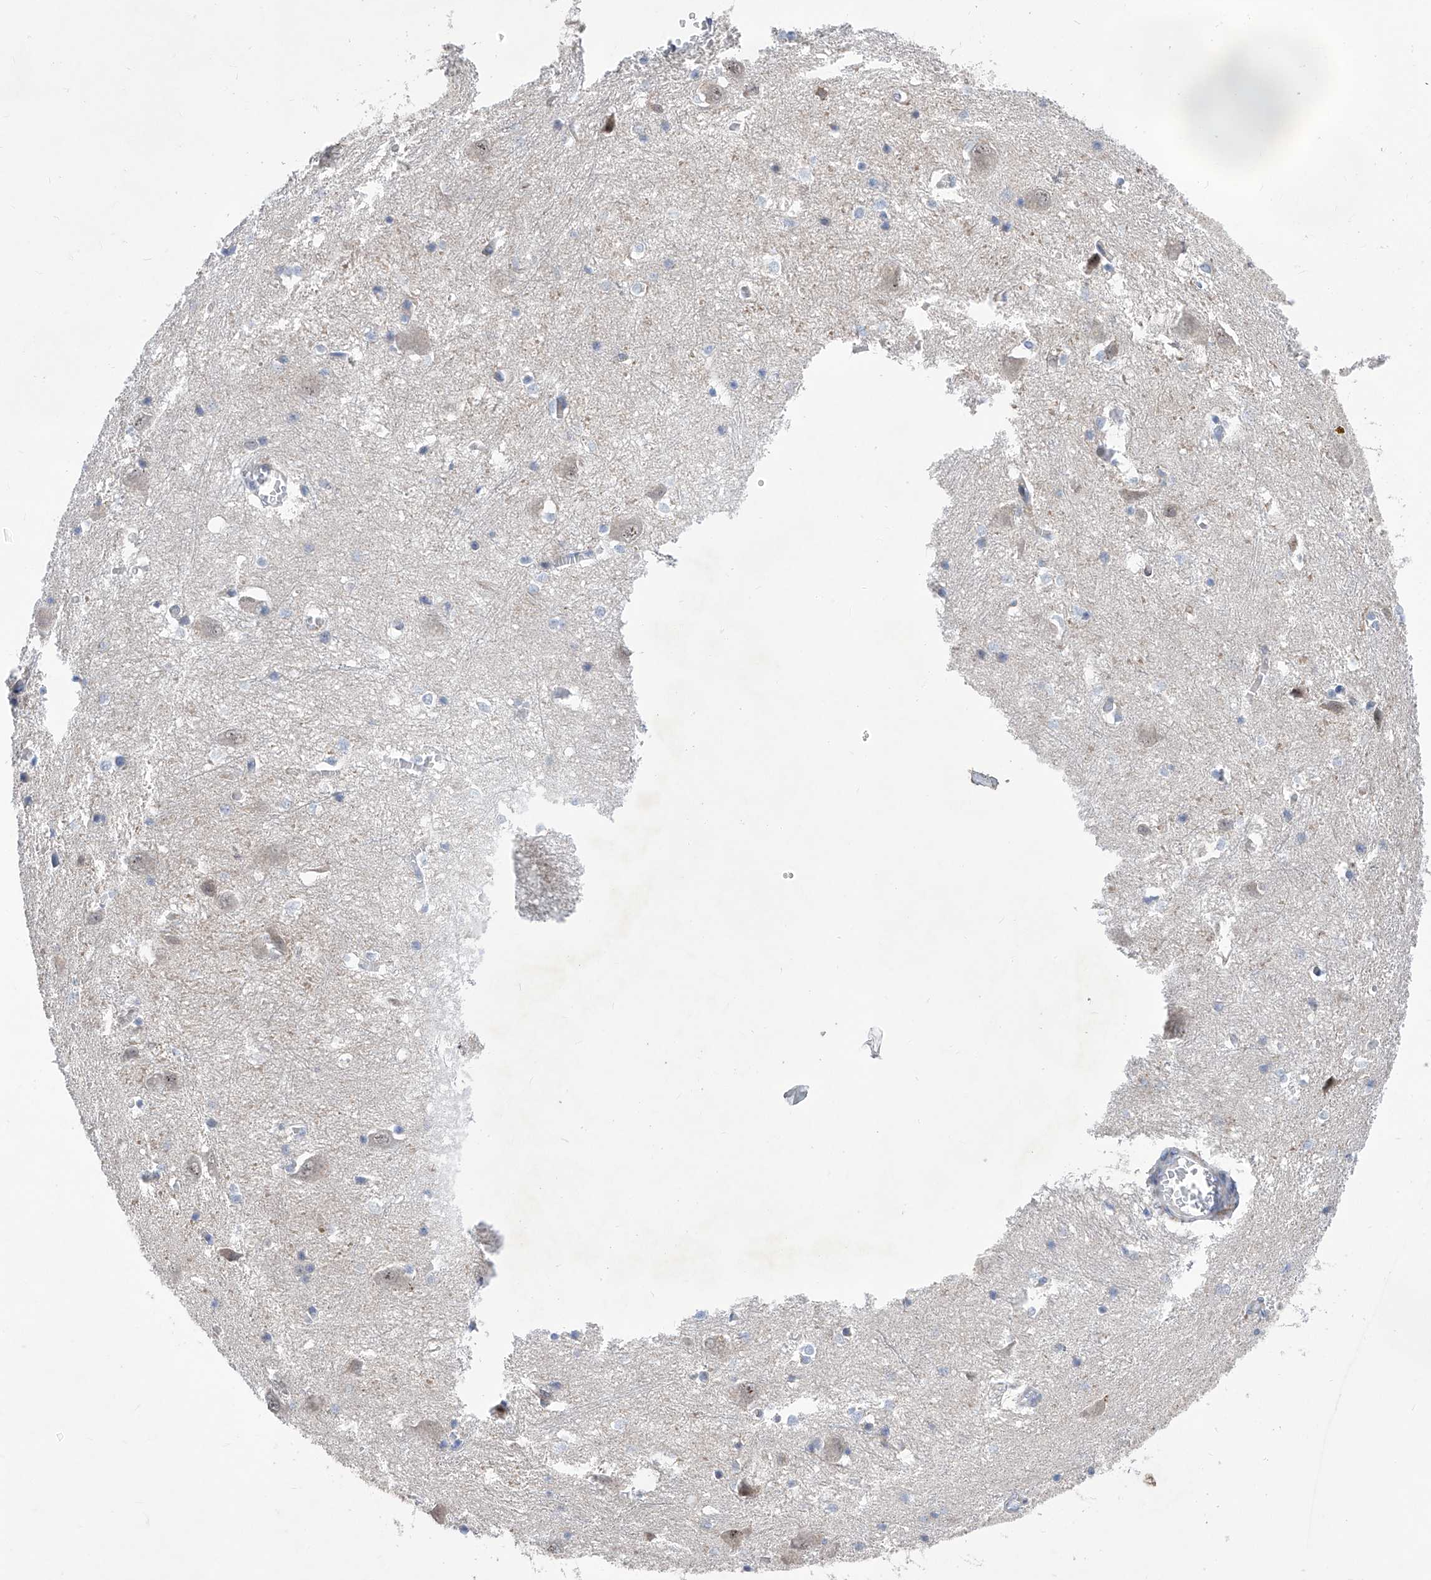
{"staining": {"intensity": "negative", "quantity": "none", "location": "none"}, "tissue": "caudate", "cell_type": "Glial cells", "image_type": "normal", "snomed": [{"axis": "morphology", "description": "Normal tissue, NOS"}, {"axis": "topography", "description": "Lateral ventricle wall"}], "caption": "Protein analysis of unremarkable caudate demonstrates no significant expression in glial cells.", "gene": "NUFIP1", "patient": {"sex": "male", "age": 37}}